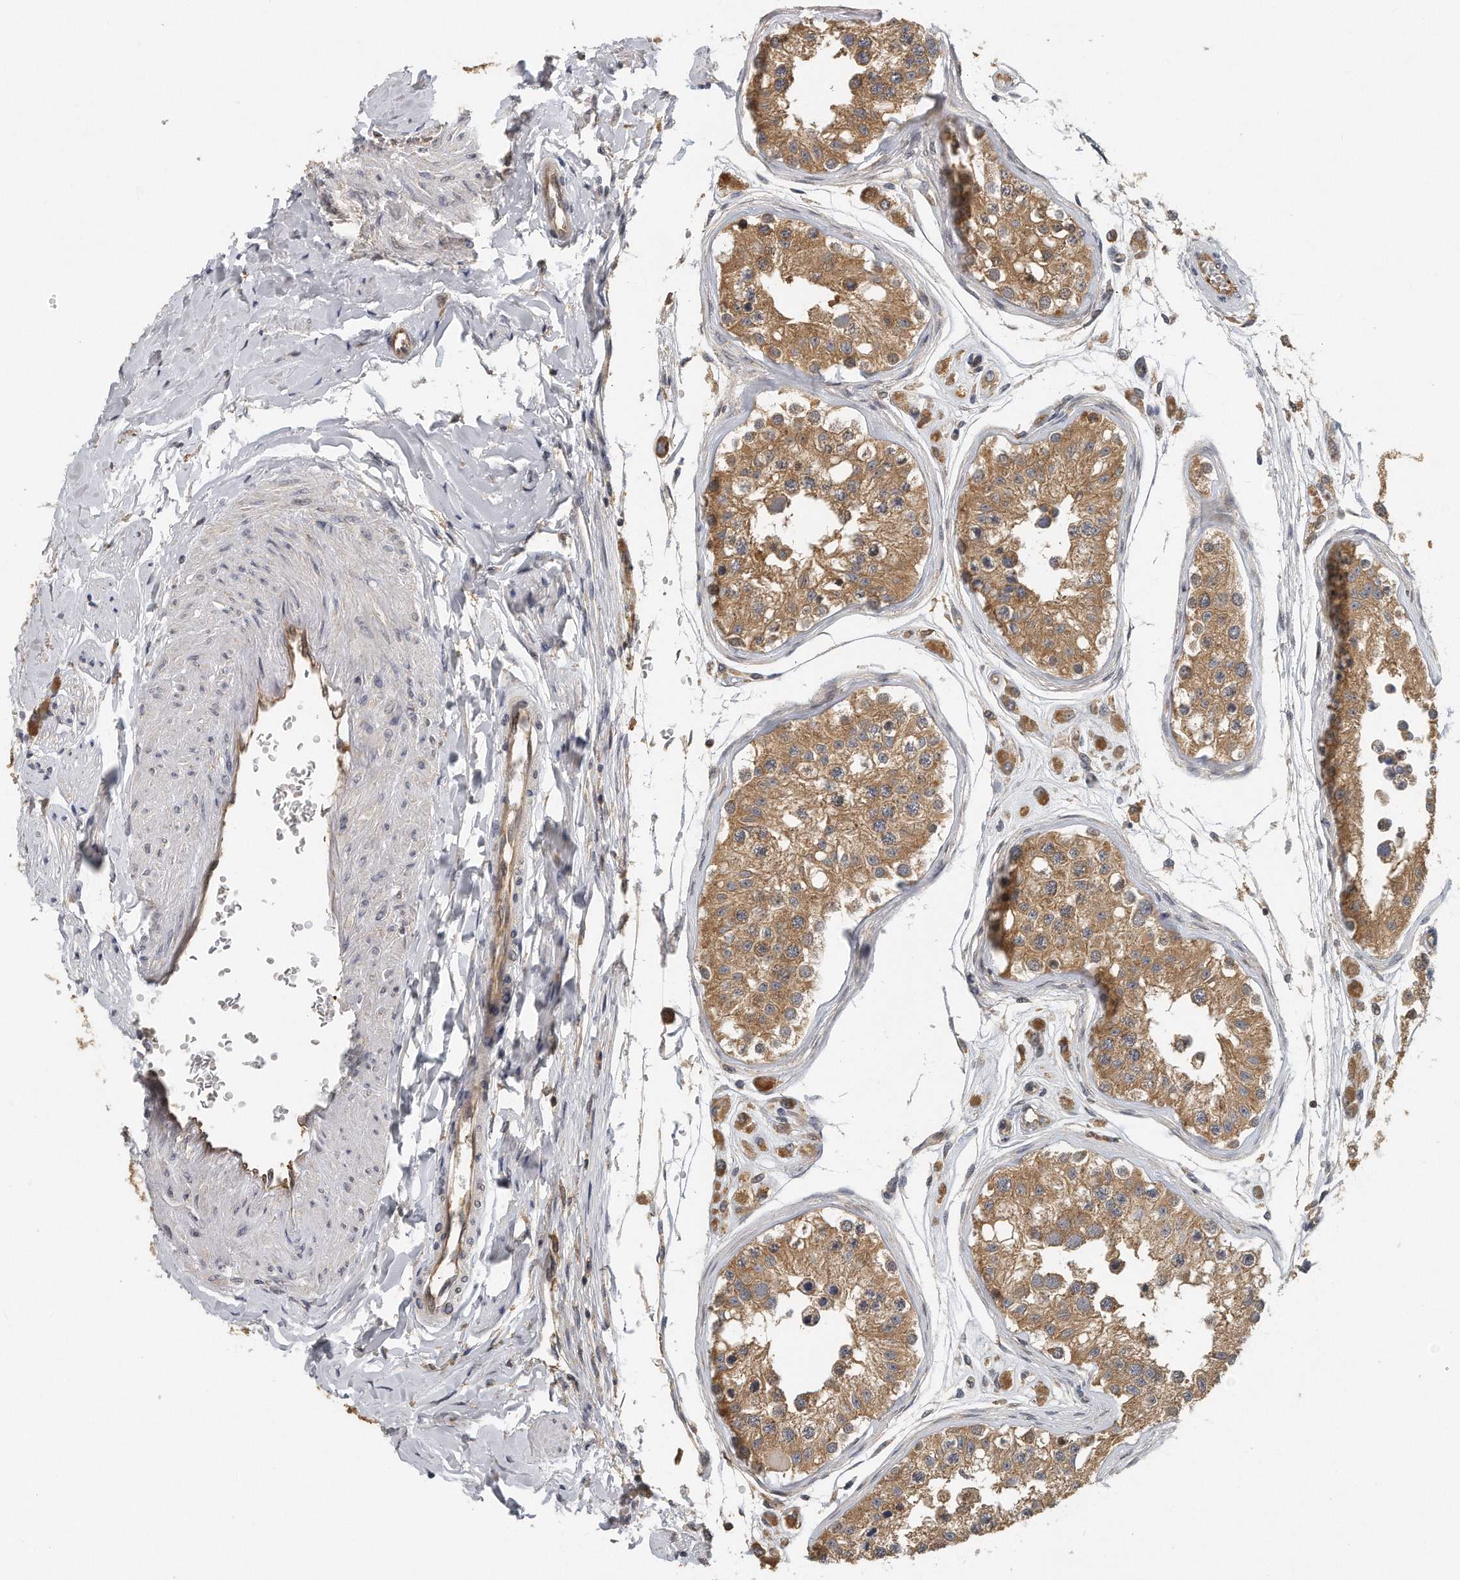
{"staining": {"intensity": "moderate", "quantity": ">75%", "location": "cytoplasmic/membranous"}, "tissue": "testis", "cell_type": "Cells in seminiferous ducts", "image_type": "normal", "snomed": [{"axis": "morphology", "description": "Normal tissue, NOS"}, {"axis": "morphology", "description": "Adenocarcinoma, metastatic, NOS"}, {"axis": "topography", "description": "Testis"}], "caption": "Protein expression analysis of benign testis demonstrates moderate cytoplasmic/membranous expression in approximately >75% of cells in seminiferous ducts.", "gene": "EIF3I", "patient": {"sex": "male", "age": 26}}